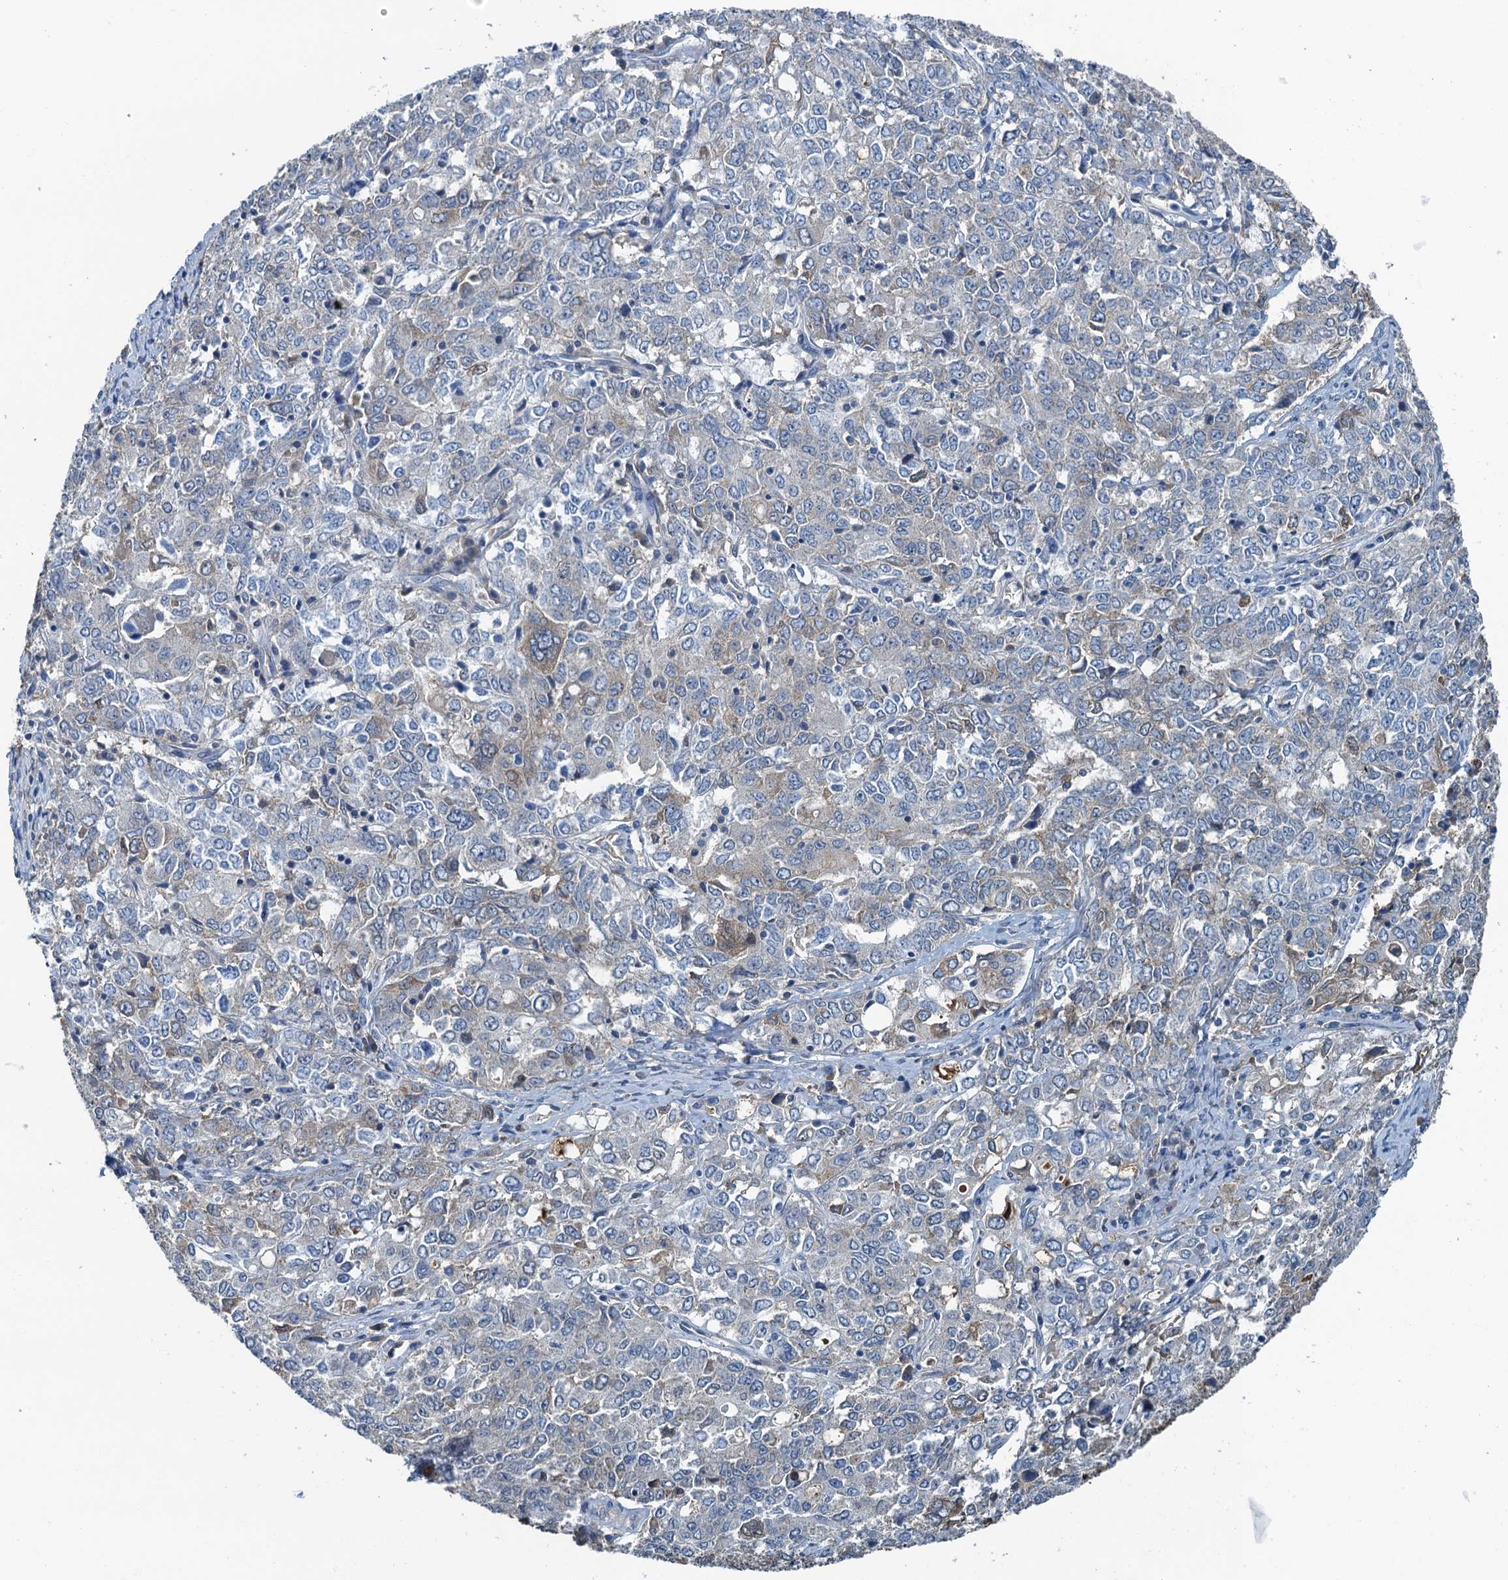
{"staining": {"intensity": "weak", "quantity": "<25%", "location": "cytoplasmic/membranous"}, "tissue": "ovarian cancer", "cell_type": "Tumor cells", "image_type": "cancer", "snomed": [{"axis": "morphology", "description": "Carcinoma, endometroid"}, {"axis": "topography", "description": "Ovary"}], "caption": "Immunohistochemistry (IHC) of human ovarian cancer shows no staining in tumor cells.", "gene": "LSM14B", "patient": {"sex": "female", "age": 62}}